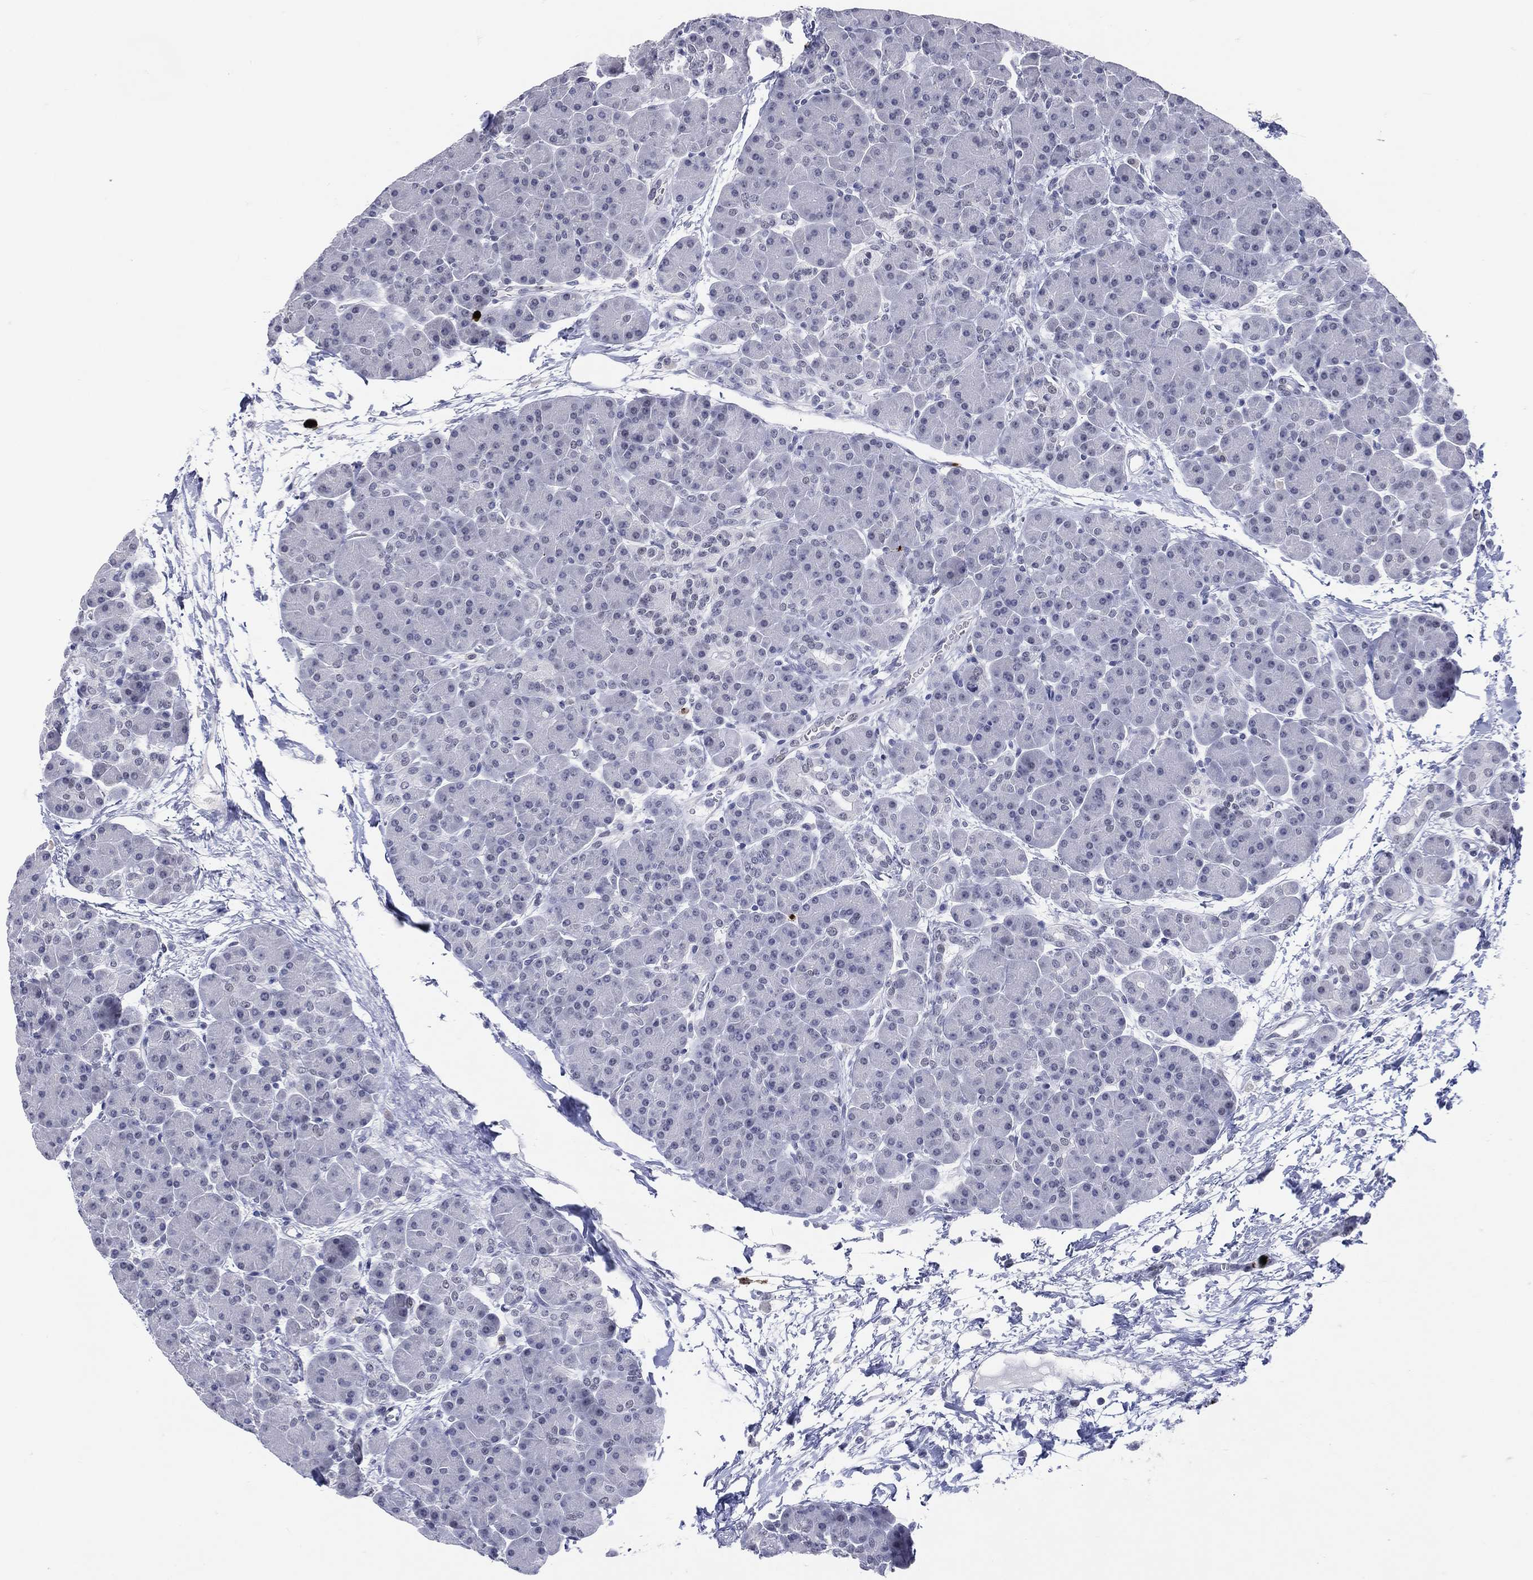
{"staining": {"intensity": "negative", "quantity": "none", "location": "none"}, "tissue": "pancreas", "cell_type": "Exocrine glandular cells", "image_type": "normal", "snomed": [{"axis": "morphology", "description": "Normal tissue, NOS"}, {"axis": "topography", "description": "Pancreas"}], "caption": "The immunohistochemistry micrograph has no significant positivity in exocrine glandular cells of pancreas. Brightfield microscopy of IHC stained with DAB (3,3'-diaminobenzidine) (brown) and hematoxylin (blue), captured at high magnification.", "gene": "CFAP58", "patient": {"sex": "female", "age": 44}}